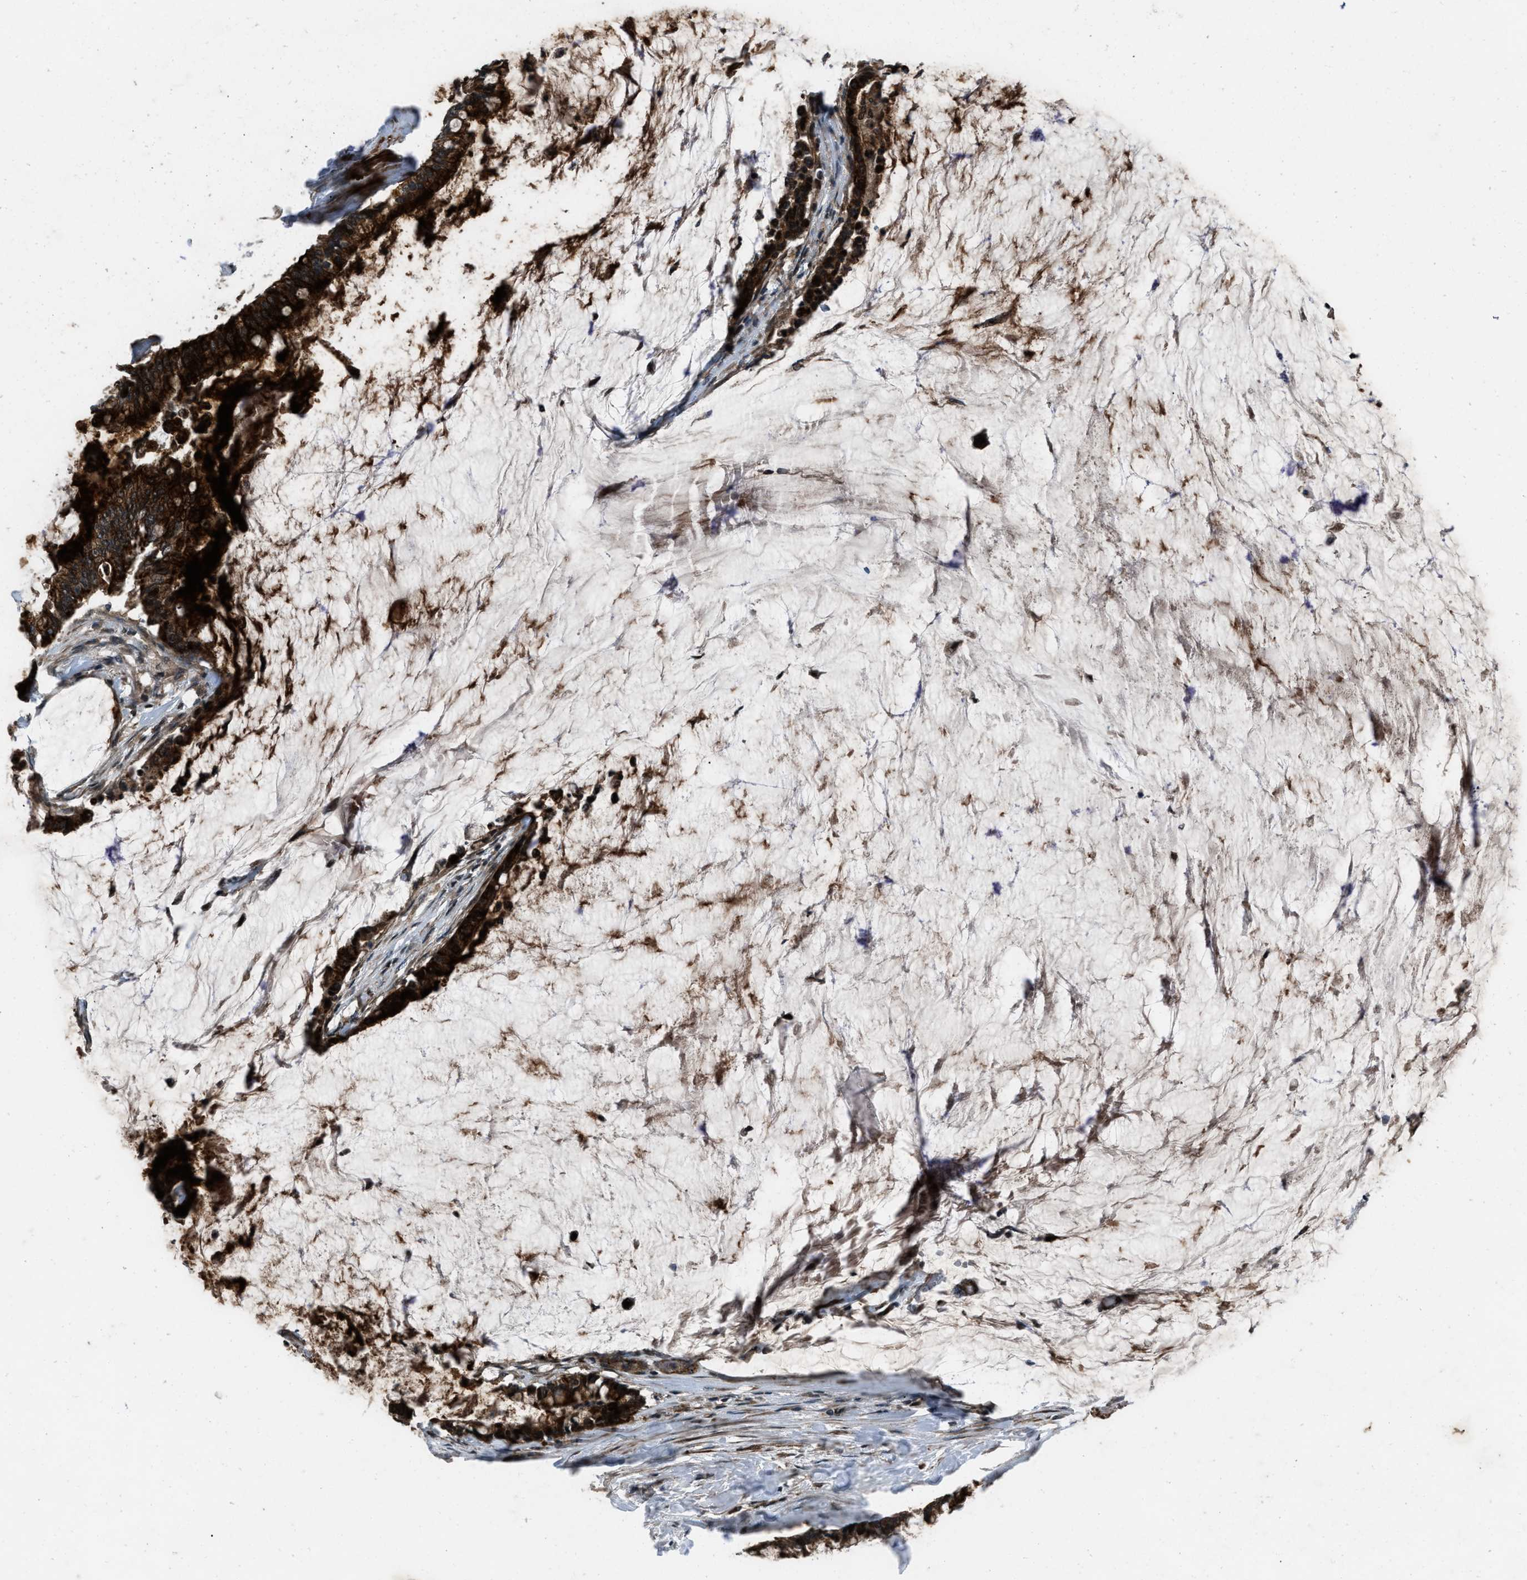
{"staining": {"intensity": "strong", "quantity": ">75%", "location": "cytoplasmic/membranous"}, "tissue": "pancreatic cancer", "cell_type": "Tumor cells", "image_type": "cancer", "snomed": [{"axis": "morphology", "description": "Adenocarcinoma, NOS"}, {"axis": "topography", "description": "Pancreas"}], "caption": "Immunohistochemistry micrograph of pancreatic cancer (adenocarcinoma) stained for a protein (brown), which exhibits high levels of strong cytoplasmic/membranous staining in approximately >75% of tumor cells.", "gene": "IRAK4", "patient": {"sex": "male", "age": 41}}